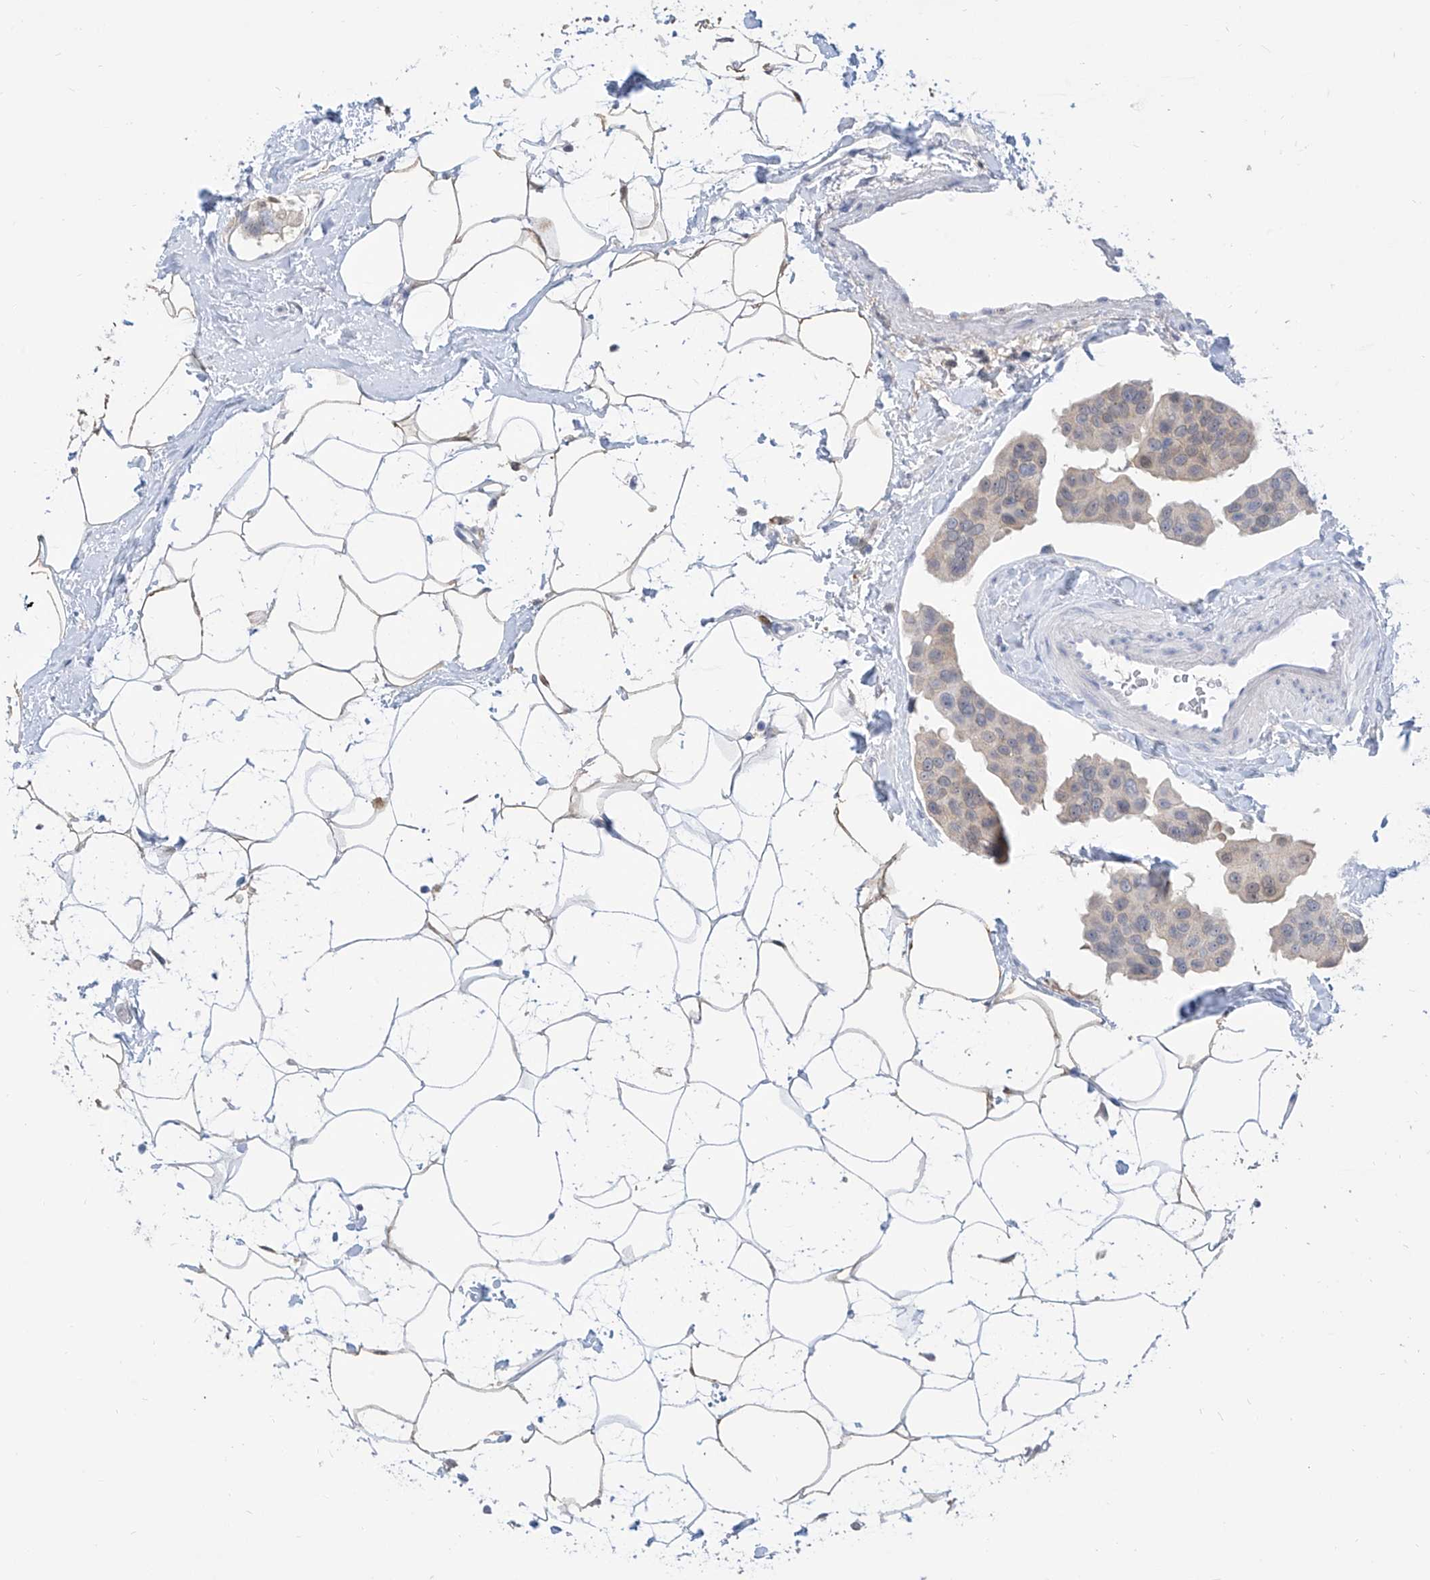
{"staining": {"intensity": "negative", "quantity": "none", "location": "none"}, "tissue": "breast cancer", "cell_type": "Tumor cells", "image_type": "cancer", "snomed": [{"axis": "morphology", "description": "Normal tissue, NOS"}, {"axis": "morphology", "description": "Duct carcinoma"}, {"axis": "topography", "description": "Breast"}], "caption": "Breast cancer (infiltrating ductal carcinoma) was stained to show a protein in brown. There is no significant staining in tumor cells.", "gene": "PDXK", "patient": {"sex": "female", "age": 39}}